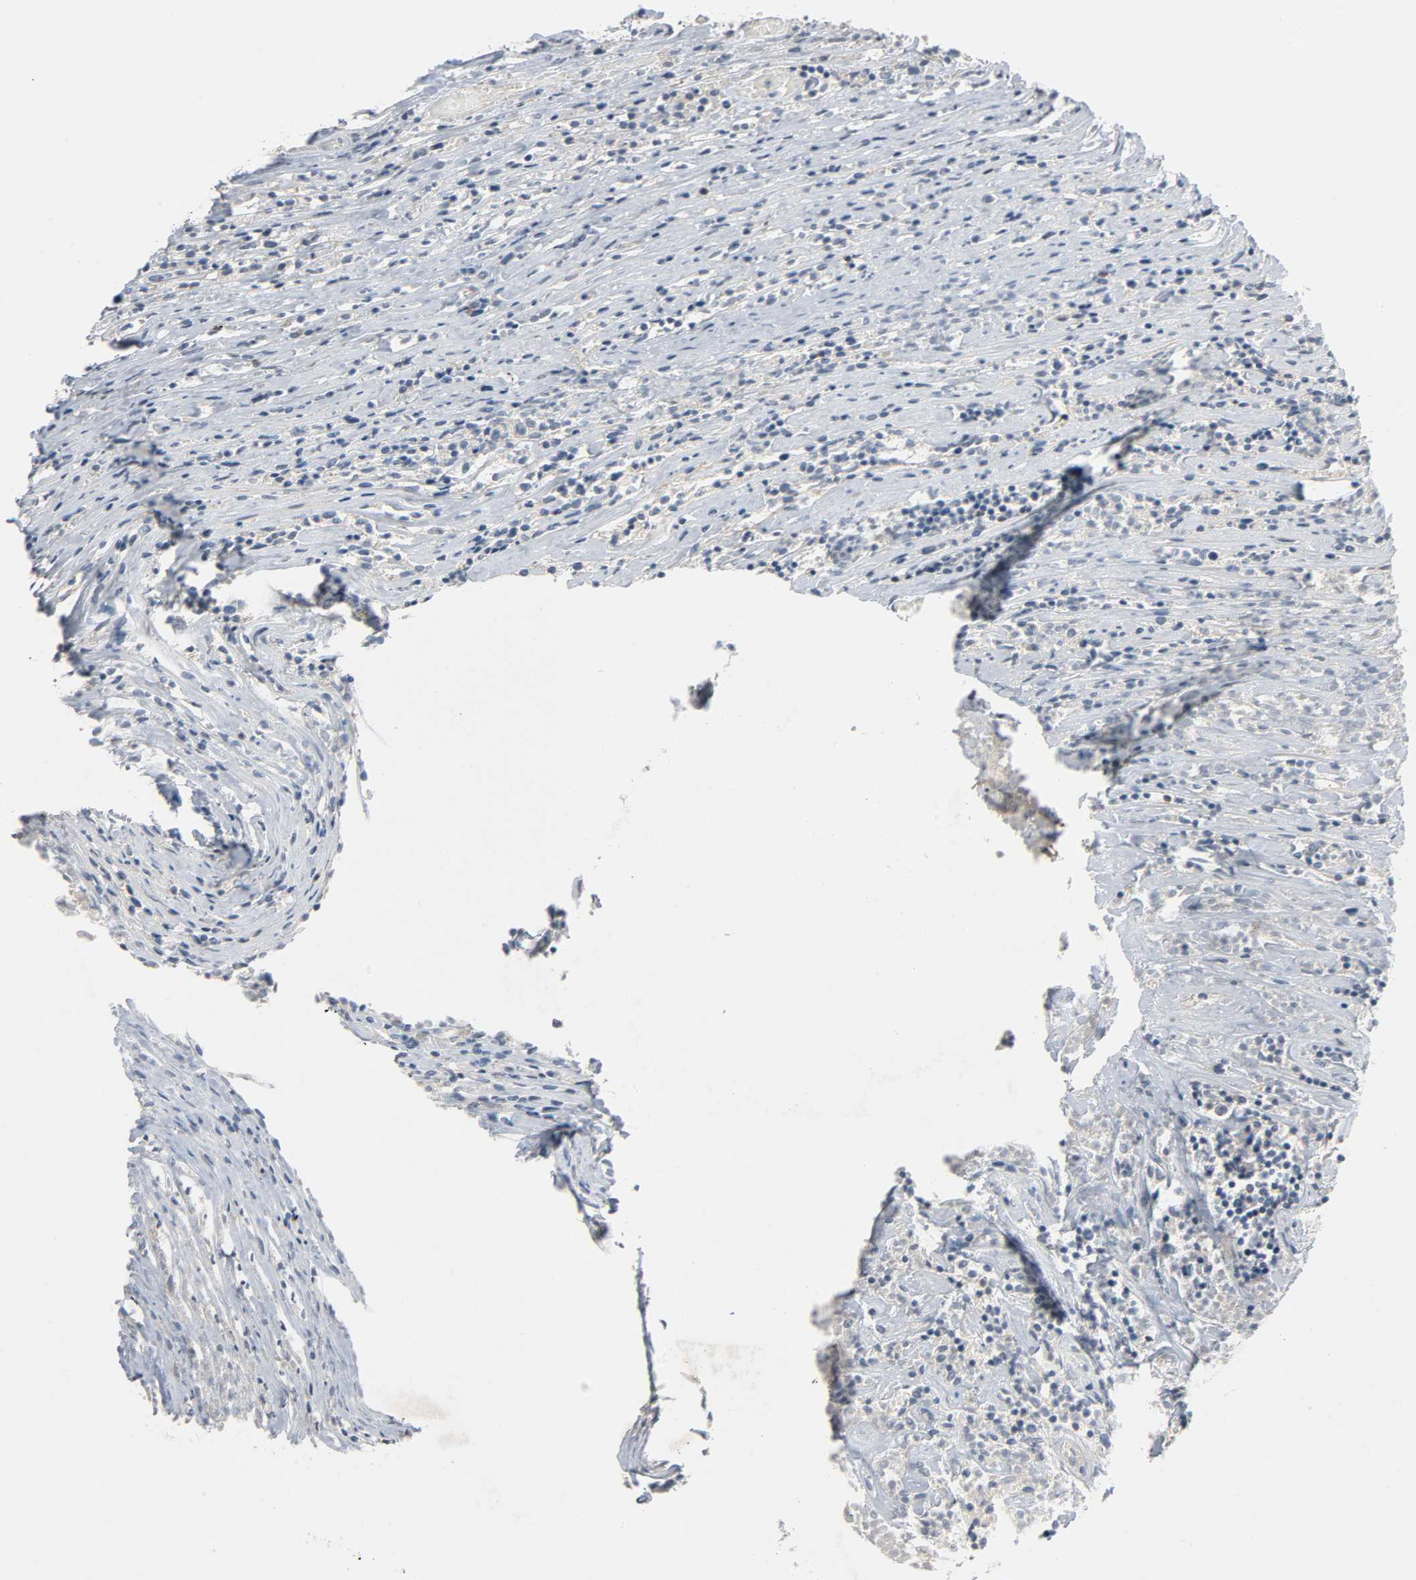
{"staining": {"intensity": "weak", "quantity": "25%-75%", "location": "cytoplasmic/membranous"}, "tissue": "lymphoma", "cell_type": "Tumor cells", "image_type": "cancer", "snomed": [{"axis": "morphology", "description": "Malignant lymphoma, non-Hodgkin's type, High grade"}, {"axis": "topography", "description": "Lymph node"}], "caption": "Protein expression analysis of lymphoma exhibits weak cytoplasmic/membranous staining in about 25%-75% of tumor cells. (DAB IHC with brightfield microscopy, high magnification).", "gene": "CD4", "patient": {"sex": "female", "age": 73}}